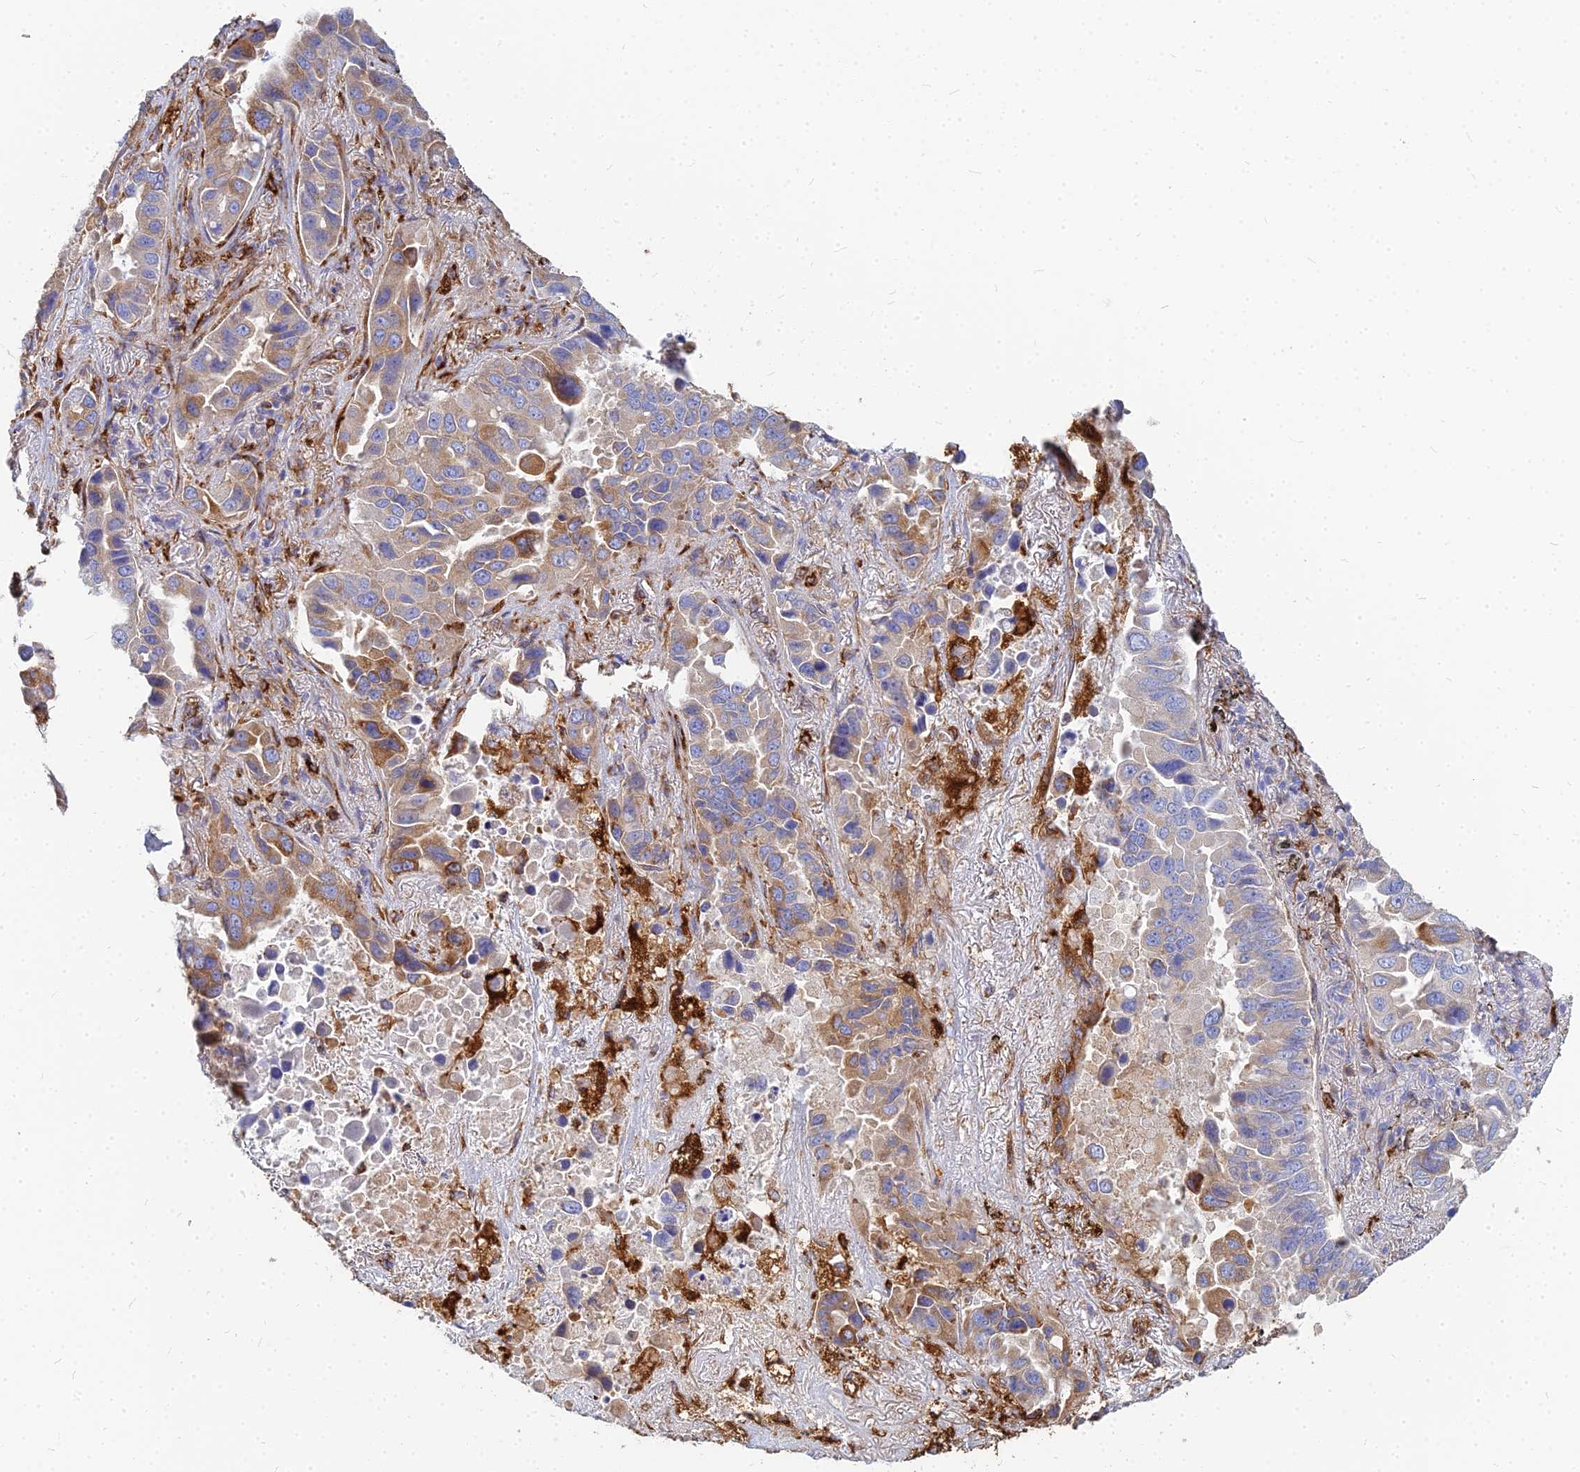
{"staining": {"intensity": "moderate", "quantity": "25%-75%", "location": "cytoplasmic/membranous"}, "tissue": "lung cancer", "cell_type": "Tumor cells", "image_type": "cancer", "snomed": [{"axis": "morphology", "description": "Adenocarcinoma, NOS"}, {"axis": "topography", "description": "Lung"}], "caption": "This photomicrograph exhibits immunohistochemistry staining of human lung cancer, with medium moderate cytoplasmic/membranous positivity in approximately 25%-75% of tumor cells.", "gene": "VAT1", "patient": {"sex": "male", "age": 64}}